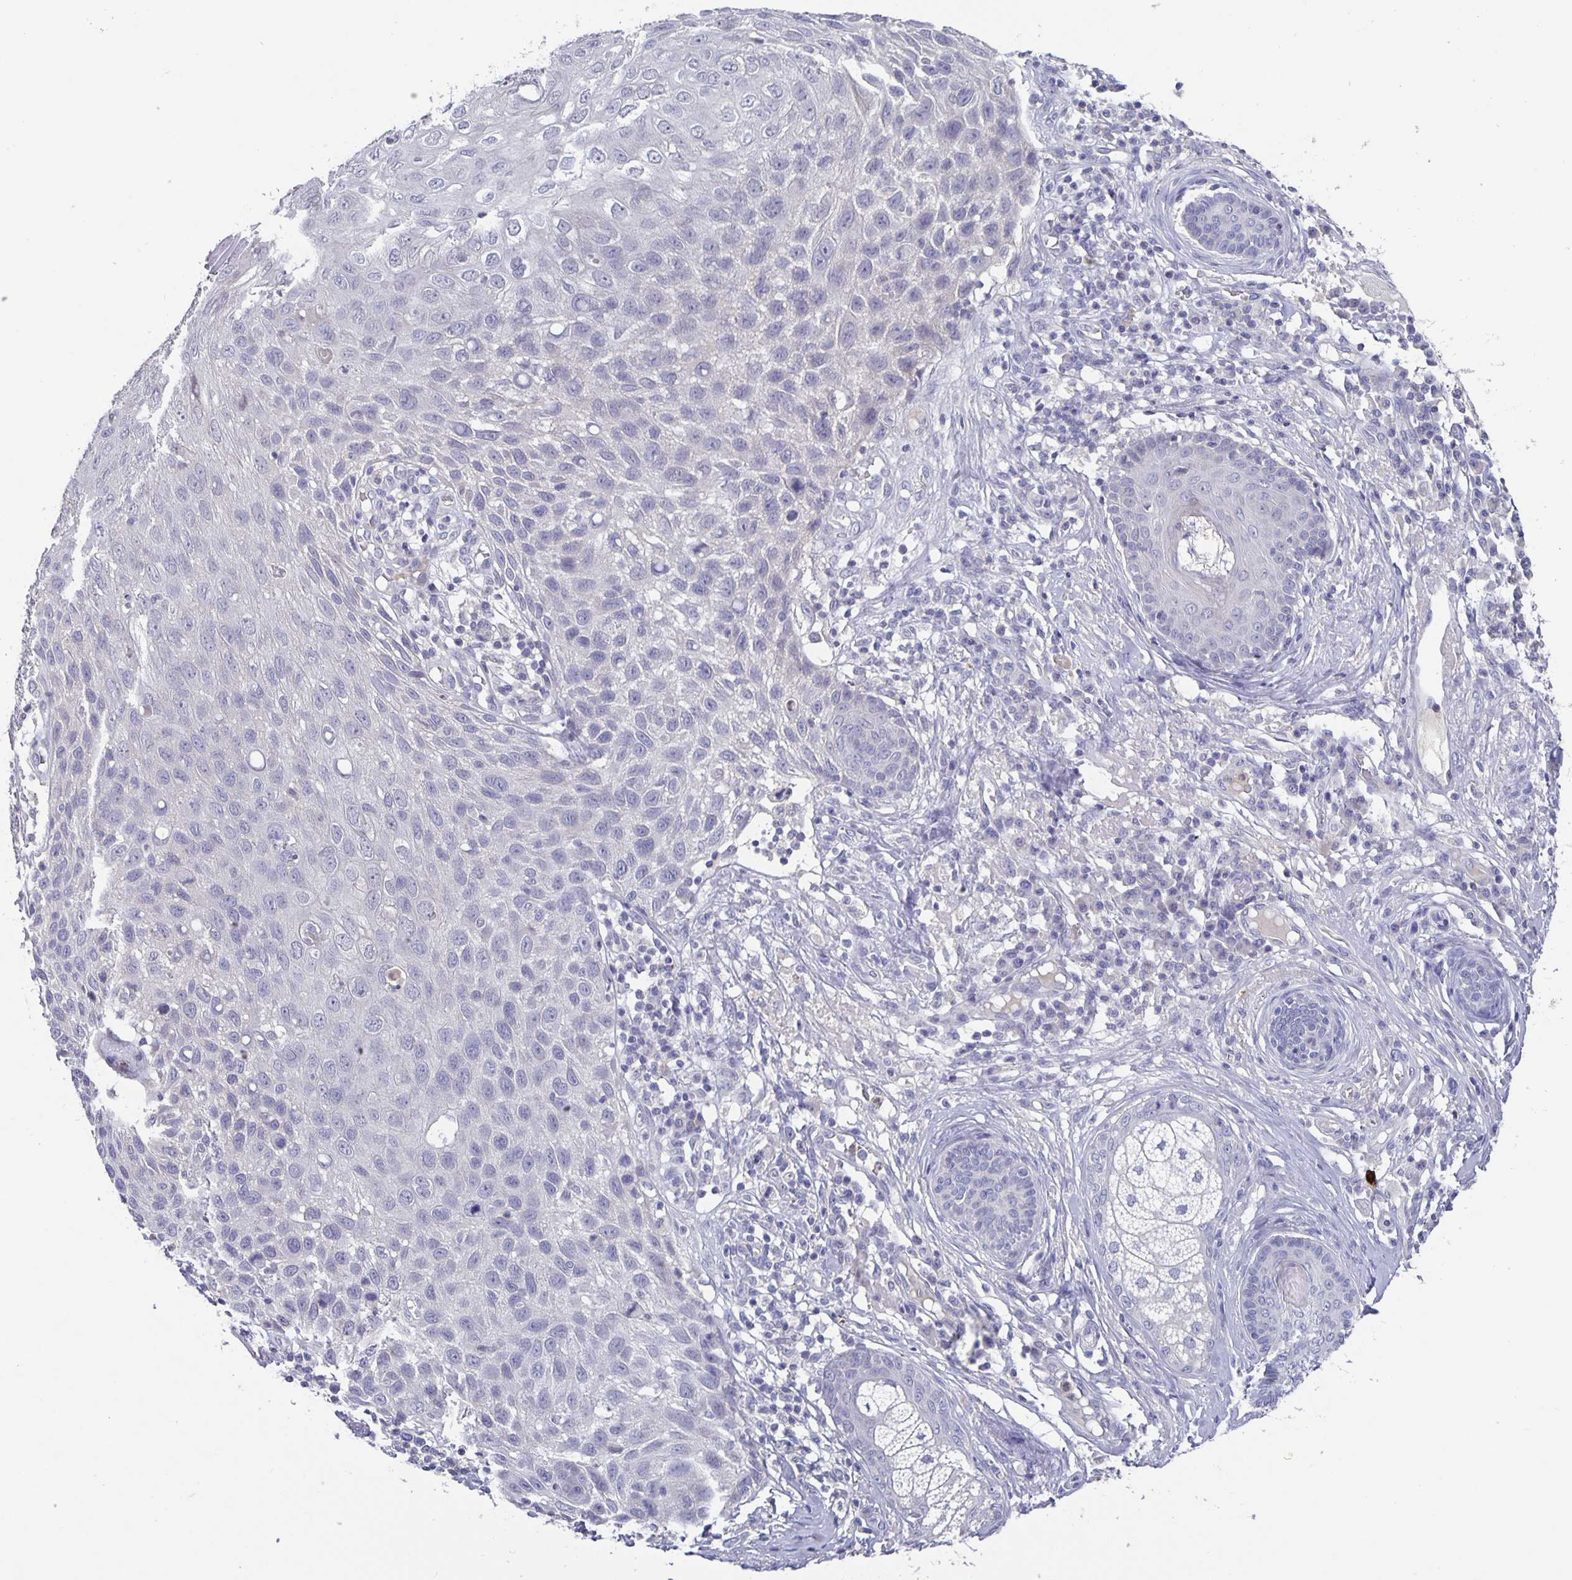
{"staining": {"intensity": "negative", "quantity": "none", "location": "none"}, "tissue": "skin cancer", "cell_type": "Tumor cells", "image_type": "cancer", "snomed": [{"axis": "morphology", "description": "Squamous cell carcinoma, NOS"}, {"axis": "topography", "description": "Skin"}], "caption": "IHC photomicrograph of human squamous cell carcinoma (skin) stained for a protein (brown), which demonstrates no expression in tumor cells.", "gene": "GDF15", "patient": {"sex": "female", "age": 87}}